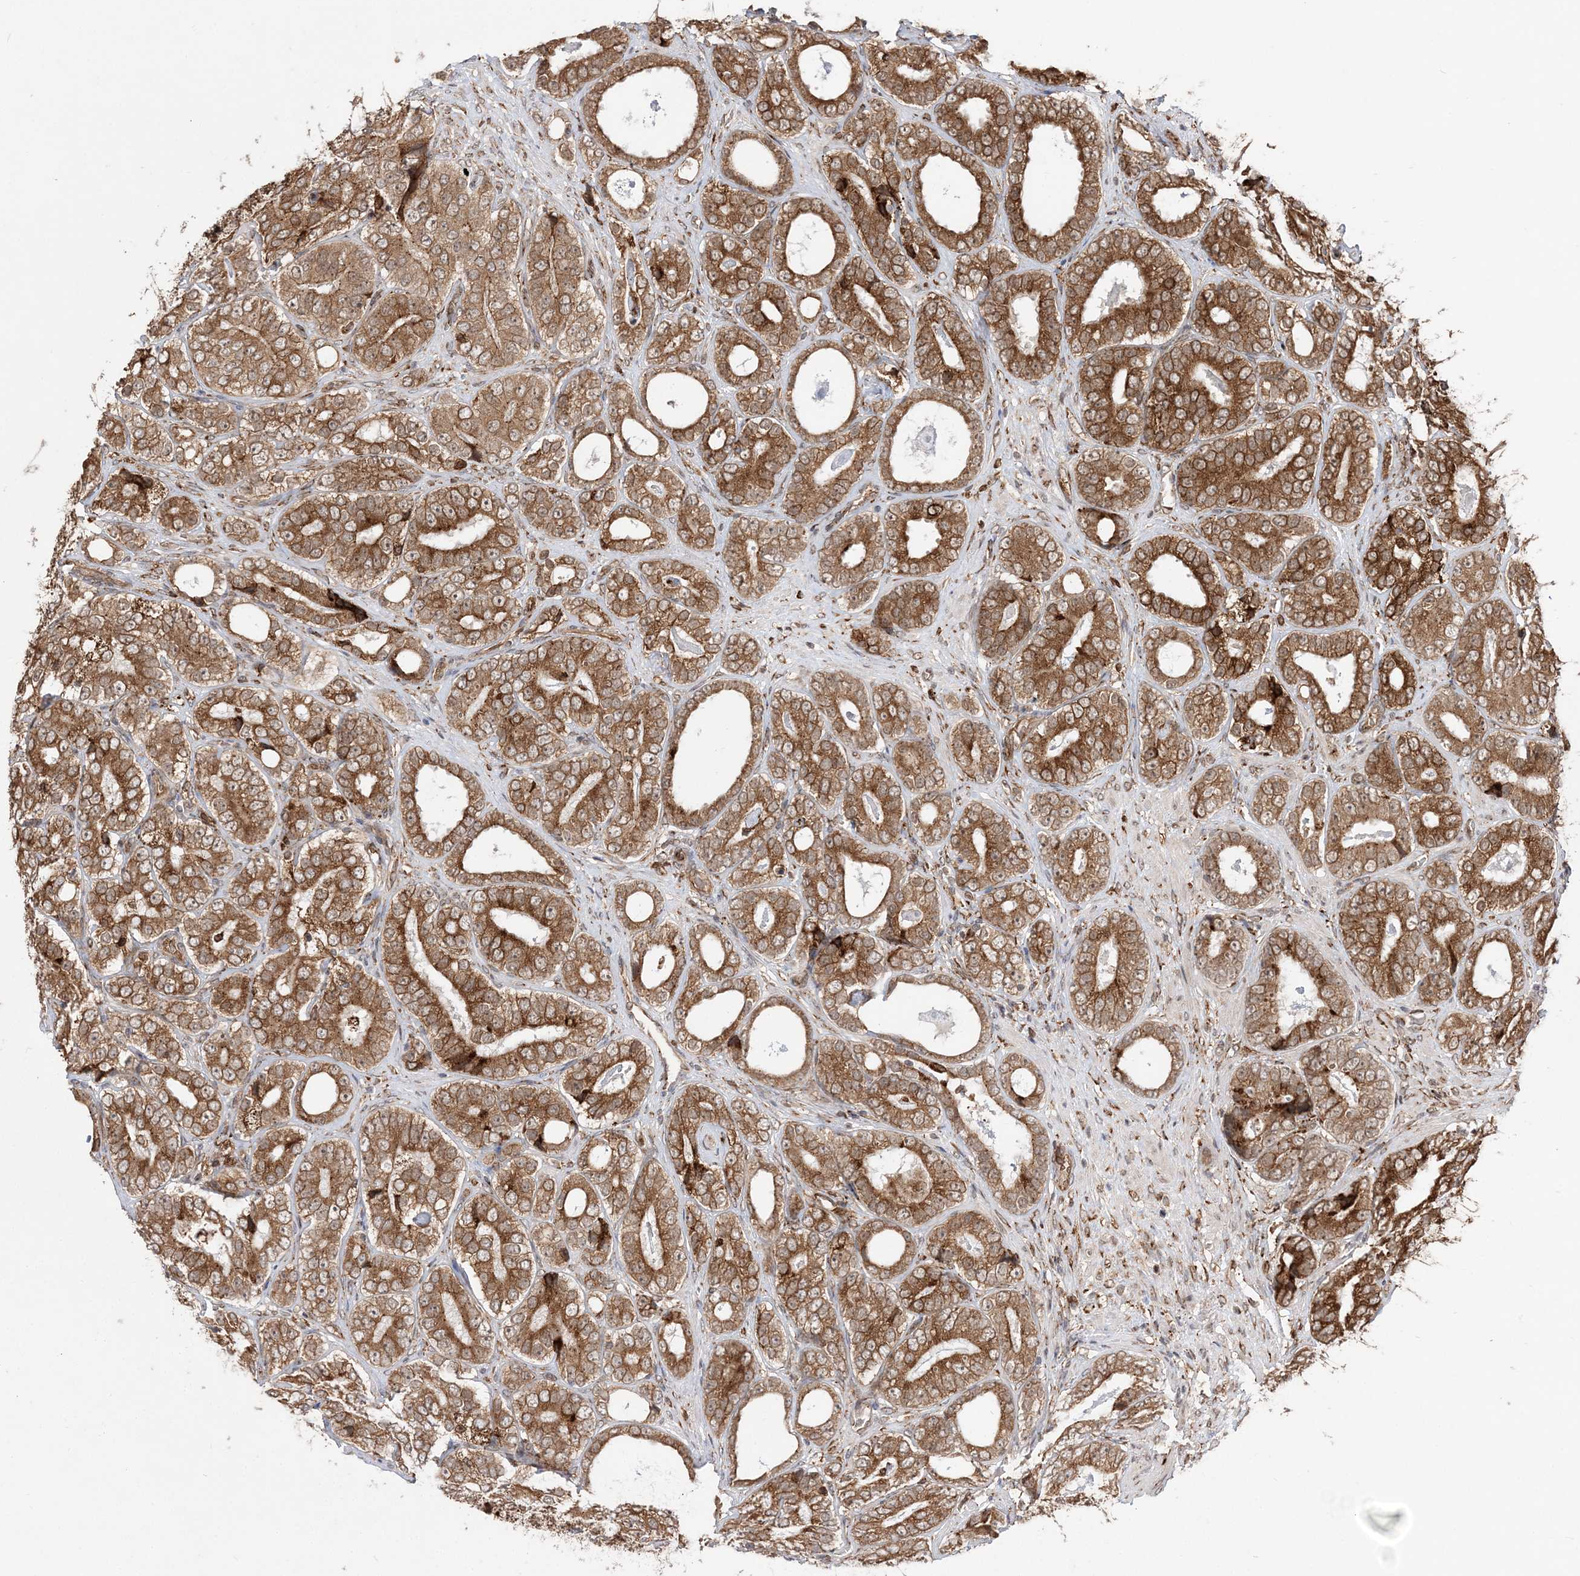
{"staining": {"intensity": "strong", "quantity": ">75%", "location": "cytoplasmic/membranous"}, "tissue": "prostate cancer", "cell_type": "Tumor cells", "image_type": "cancer", "snomed": [{"axis": "morphology", "description": "Adenocarcinoma, High grade"}, {"axis": "topography", "description": "Prostate"}], "caption": "DAB immunohistochemical staining of human prostate cancer (high-grade adenocarcinoma) exhibits strong cytoplasmic/membranous protein expression in approximately >75% of tumor cells.", "gene": "EPC2", "patient": {"sex": "male", "age": 56}}